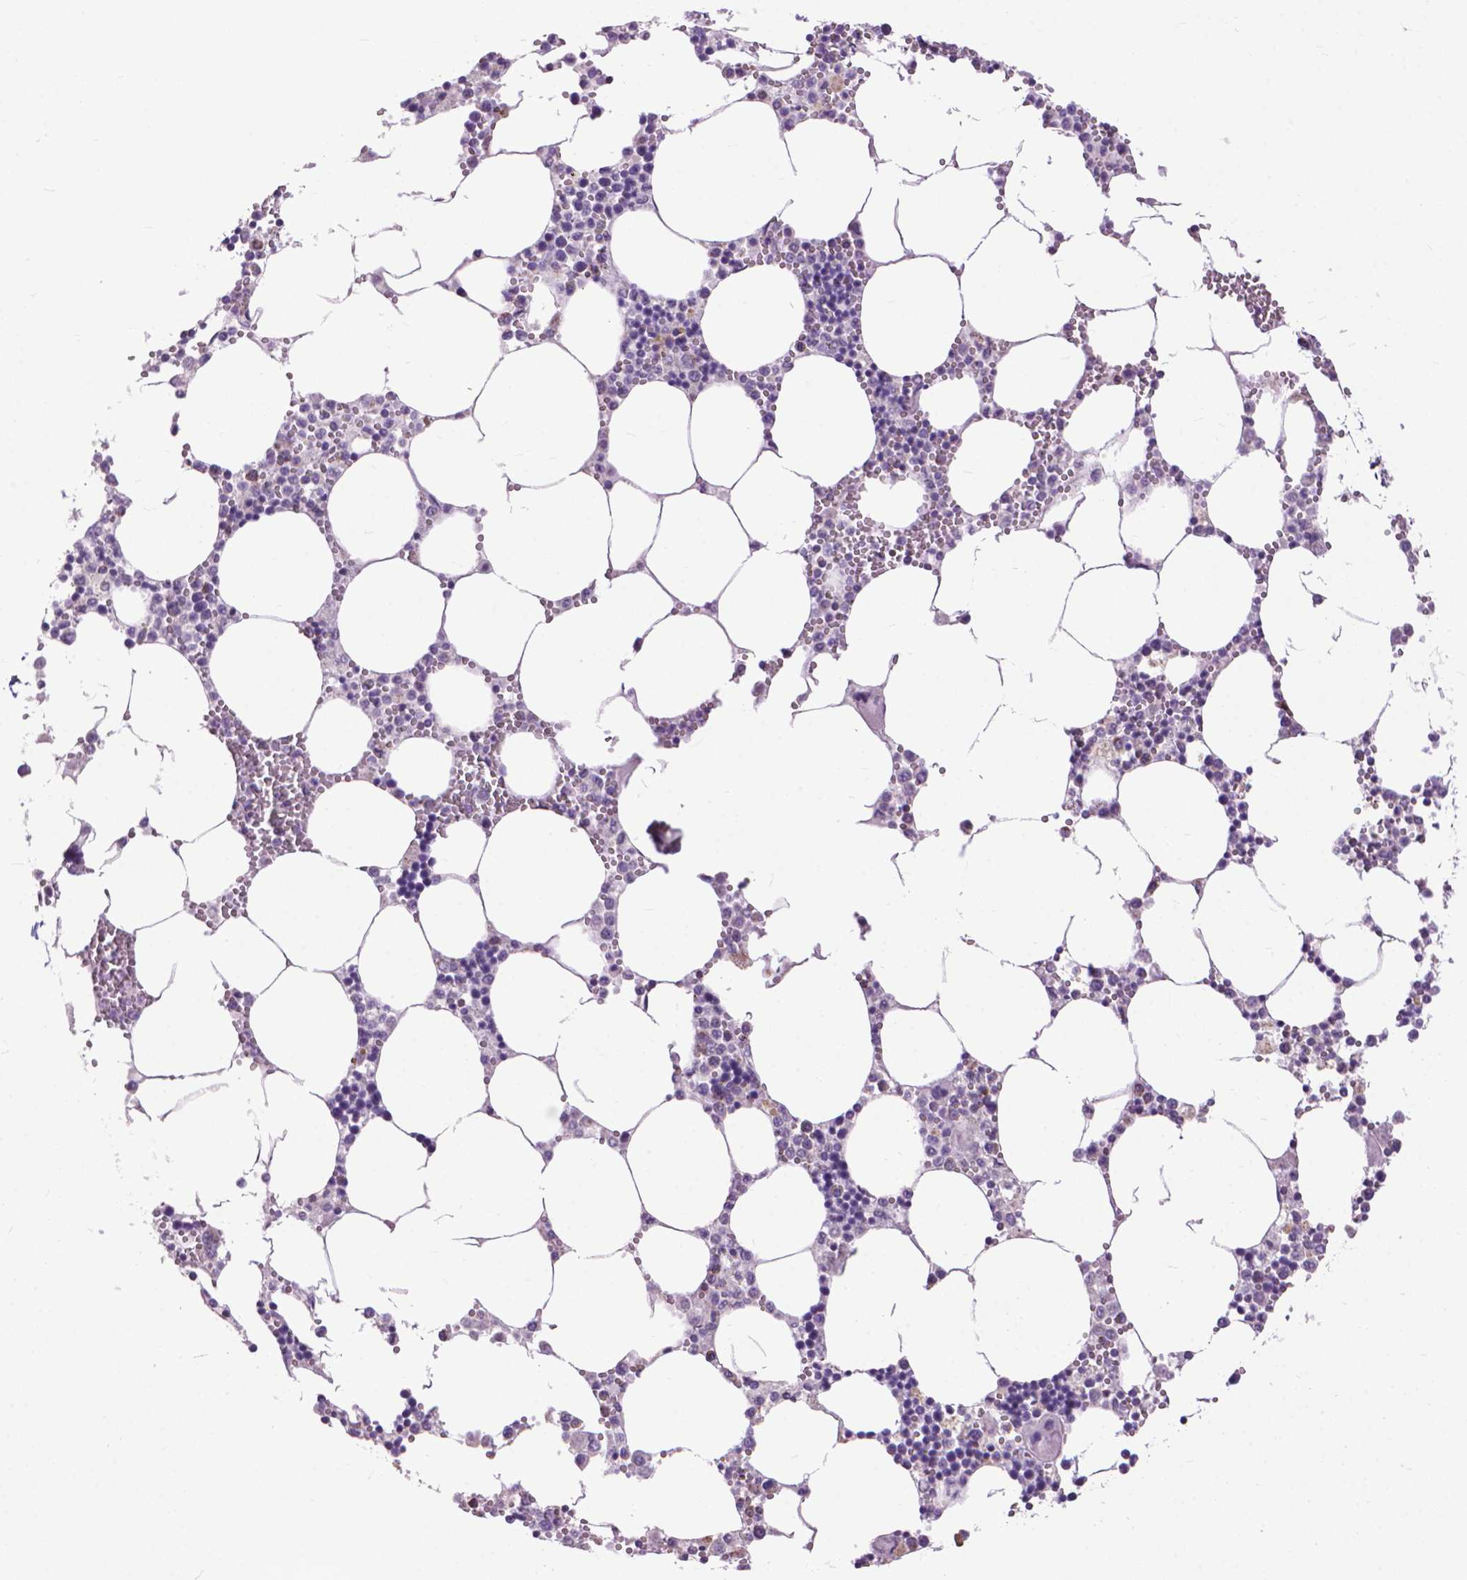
{"staining": {"intensity": "negative", "quantity": "none", "location": "none"}, "tissue": "bone marrow", "cell_type": "Hematopoietic cells", "image_type": "normal", "snomed": [{"axis": "morphology", "description": "Normal tissue, NOS"}, {"axis": "topography", "description": "Bone marrow"}], "caption": "Immunohistochemistry photomicrograph of normal bone marrow: human bone marrow stained with DAB (3,3'-diaminobenzidine) exhibits no significant protein expression in hematopoietic cells. (DAB immunohistochemistry (IHC) visualized using brightfield microscopy, high magnification).", "gene": "VDAC1", "patient": {"sex": "male", "age": 54}}